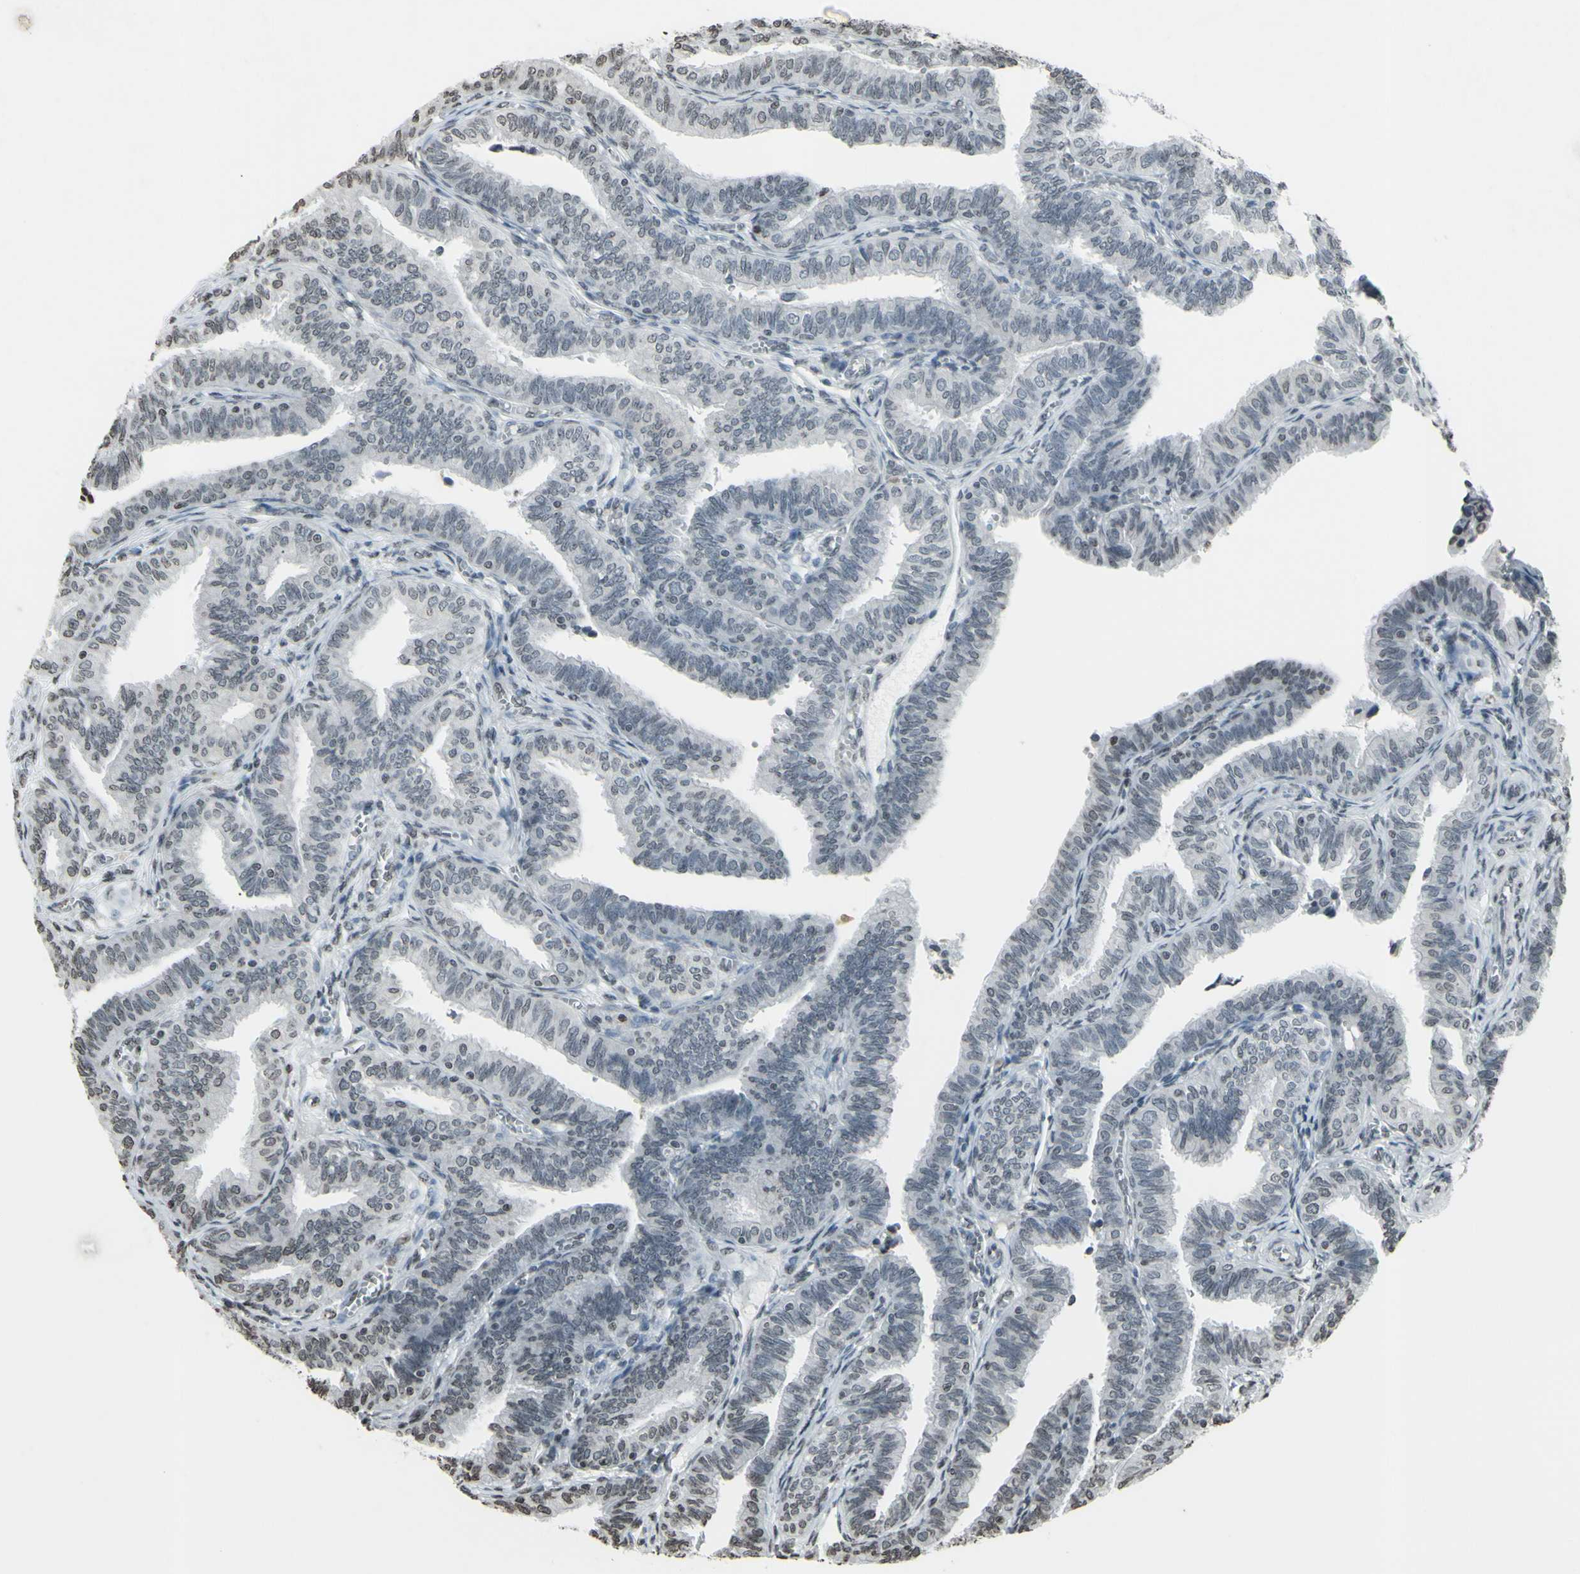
{"staining": {"intensity": "weak", "quantity": "<25%", "location": "nuclear"}, "tissue": "fallopian tube", "cell_type": "Glandular cells", "image_type": "normal", "snomed": [{"axis": "morphology", "description": "Normal tissue, NOS"}, {"axis": "topography", "description": "Fallopian tube"}], "caption": "Immunohistochemistry (IHC) micrograph of normal human fallopian tube stained for a protein (brown), which displays no expression in glandular cells.", "gene": "CD79B", "patient": {"sex": "female", "age": 46}}